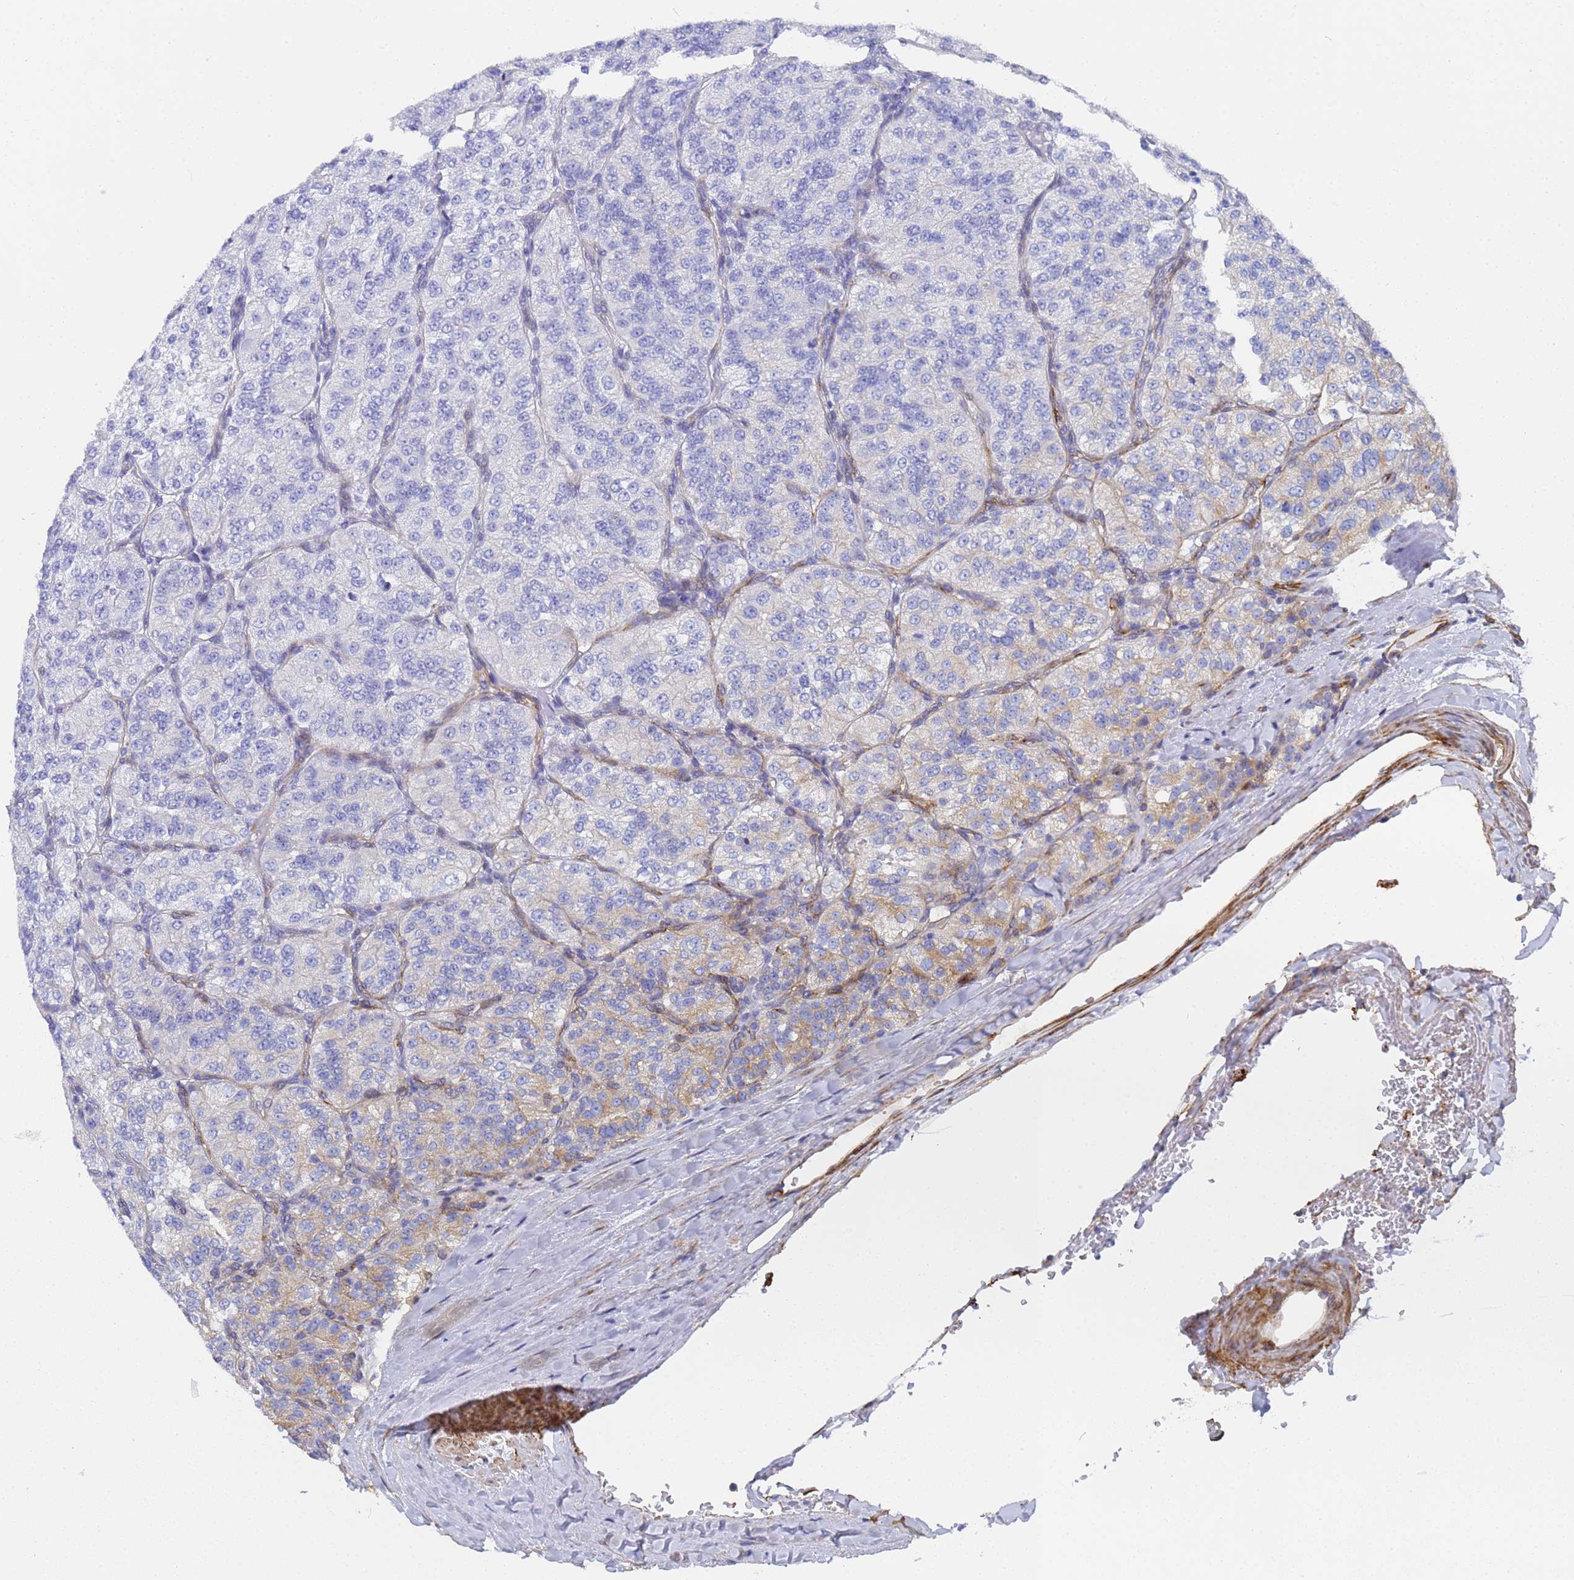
{"staining": {"intensity": "negative", "quantity": "none", "location": "none"}, "tissue": "renal cancer", "cell_type": "Tumor cells", "image_type": "cancer", "snomed": [{"axis": "morphology", "description": "Adenocarcinoma, NOS"}, {"axis": "topography", "description": "Kidney"}], "caption": "This is an immunohistochemistry micrograph of renal cancer. There is no staining in tumor cells.", "gene": "TUBB1", "patient": {"sex": "female", "age": 63}}